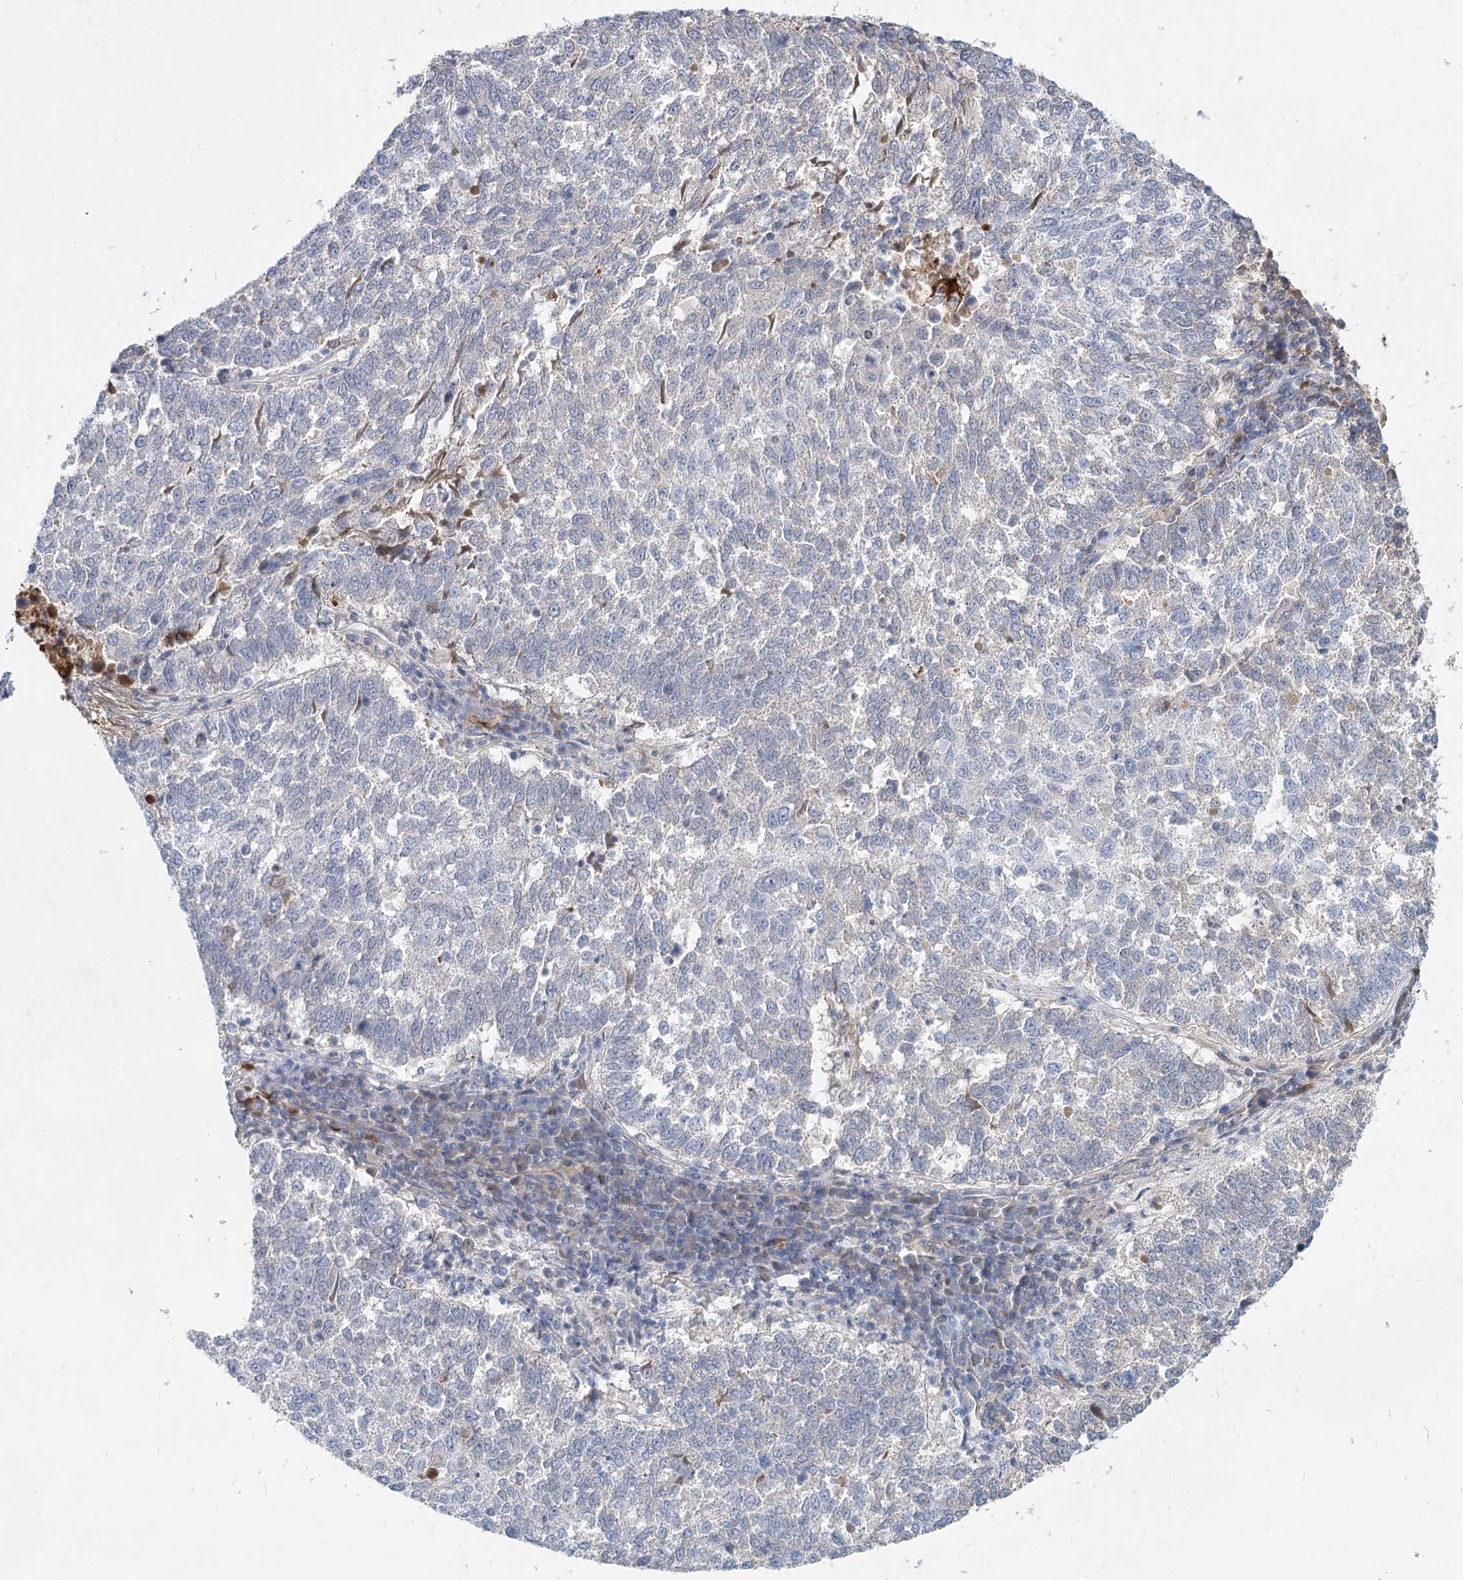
{"staining": {"intensity": "negative", "quantity": "none", "location": "none"}, "tissue": "lung cancer", "cell_type": "Tumor cells", "image_type": "cancer", "snomed": [{"axis": "morphology", "description": "Squamous cell carcinoma, NOS"}, {"axis": "topography", "description": "Lung"}], "caption": "DAB immunohistochemical staining of lung cancer (squamous cell carcinoma) demonstrates no significant positivity in tumor cells. Brightfield microscopy of immunohistochemistry (IHC) stained with DAB (brown) and hematoxylin (blue), captured at high magnification.", "gene": "TASOR2", "patient": {"sex": "male", "age": 73}}